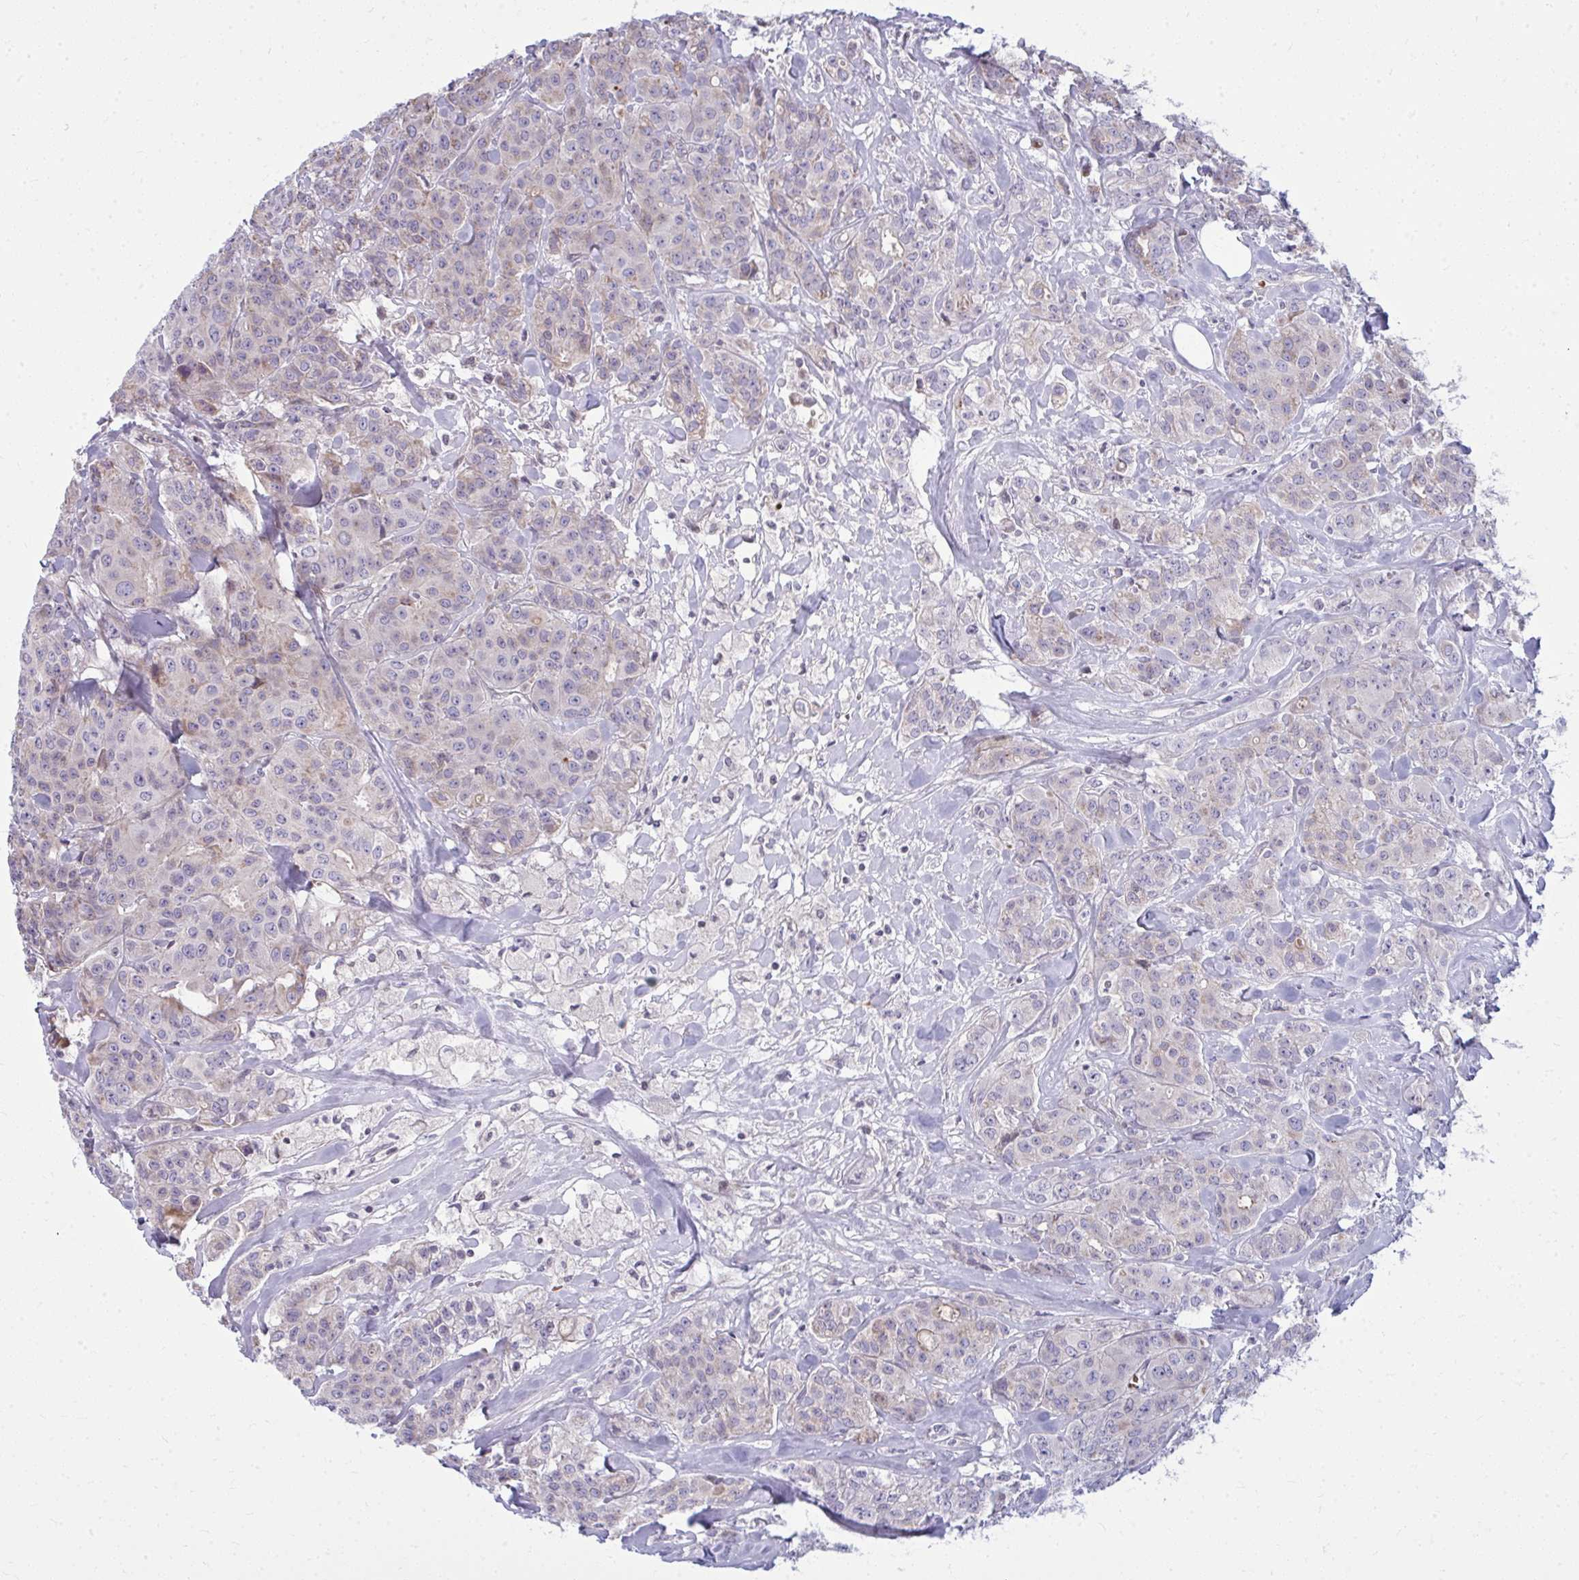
{"staining": {"intensity": "weak", "quantity": "<25%", "location": "cytoplasmic/membranous"}, "tissue": "breast cancer", "cell_type": "Tumor cells", "image_type": "cancer", "snomed": [{"axis": "morphology", "description": "Normal tissue, NOS"}, {"axis": "morphology", "description": "Duct carcinoma"}, {"axis": "topography", "description": "Breast"}], "caption": "The histopathology image reveals no staining of tumor cells in breast cancer (intraductal carcinoma).", "gene": "SLC14A1", "patient": {"sex": "female", "age": 43}}